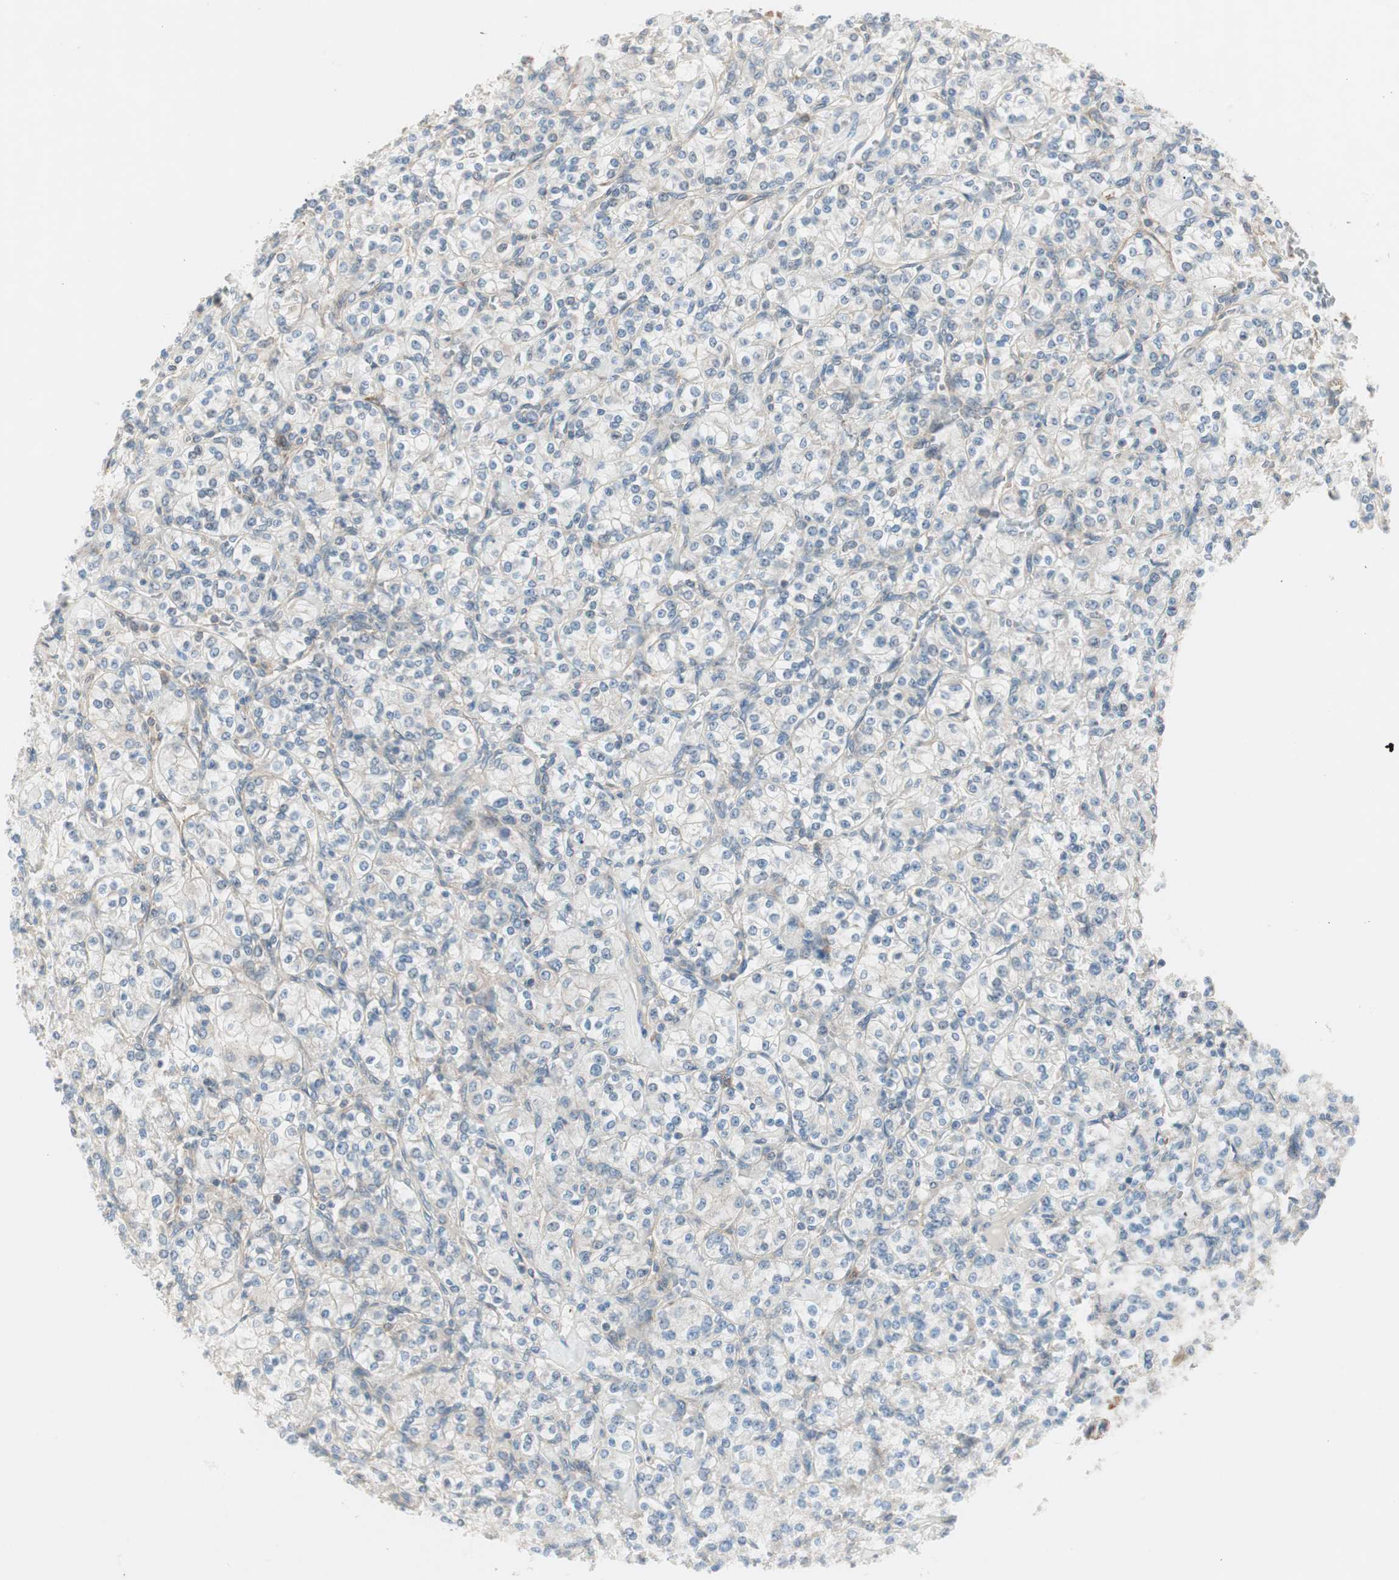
{"staining": {"intensity": "weak", "quantity": "25%-75%", "location": "cytoplasmic/membranous"}, "tissue": "renal cancer", "cell_type": "Tumor cells", "image_type": "cancer", "snomed": [{"axis": "morphology", "description": "Adenocarcinoma, NOS"}, {"axis": "topography", "description": "Kidney"}], "caption": "About 25%-75% of tumor cells in renal cancer exhibit weak cytoplasmic/membranous protein staining as visualized by brown immunohistochemical staining.", "gene": "CCL14", "patient": {"sex": "male", "age": 77}}